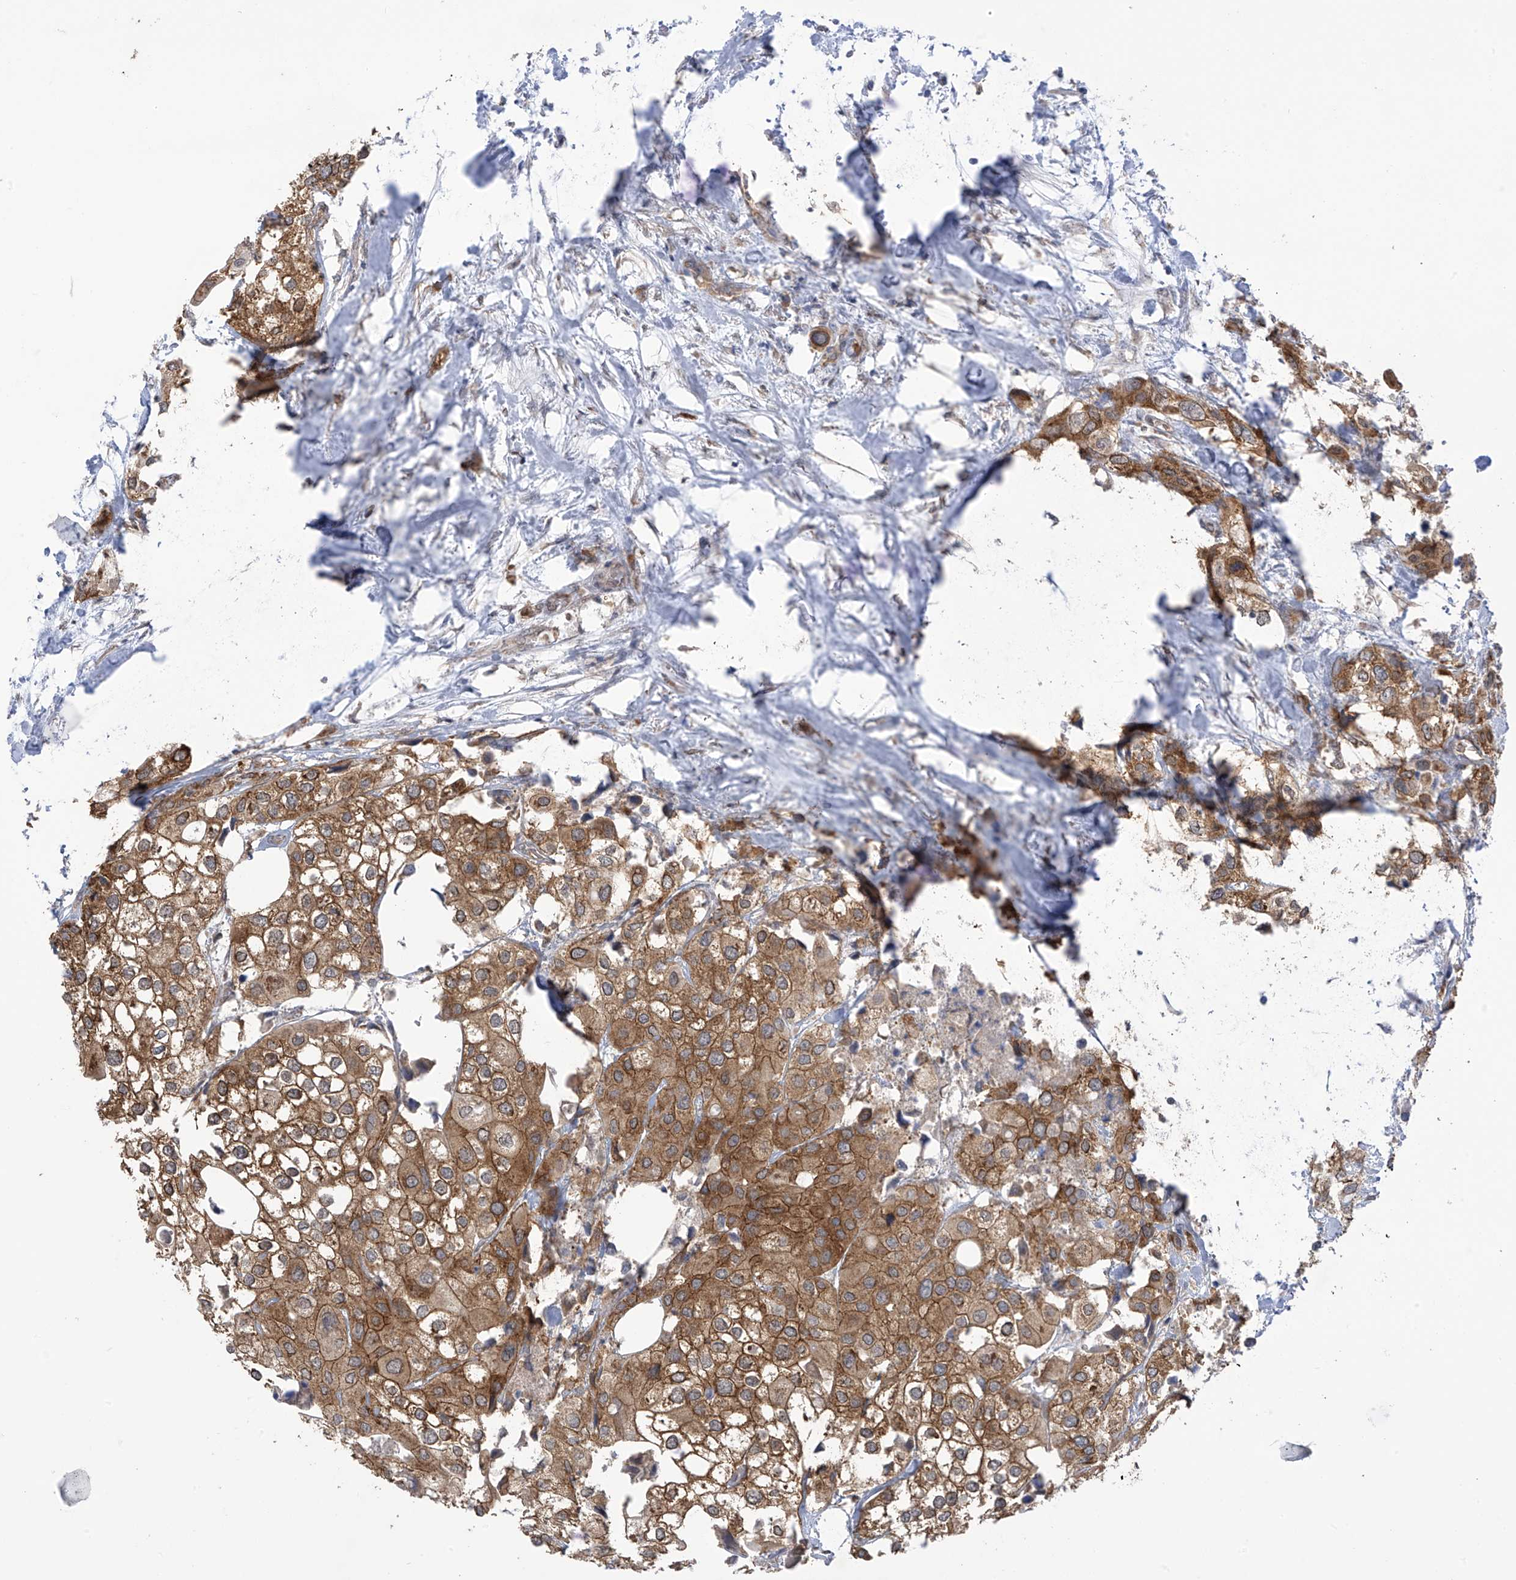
{"staining": {"intensity": "strong", "quantity": ">75%", "location": "cytoplasmic/membranous"}, "tissue": "urothelial cancer", "cell_type": "Tumor cells", "image_type": "cancer", "snomed": [{"axis": "morphology", "description": "Urothelial carcinoma, High grade"}, {"axis": "topography", "description": "Urinary bladder"}], "caption": "IHC of human urothelial cancer reveals high levels of strong cytoplasmic/membranous positivity in approximately >75% of tumor cells.", "gene": "KIAA1522", "patient": {"sex": "male", "age": 64}}